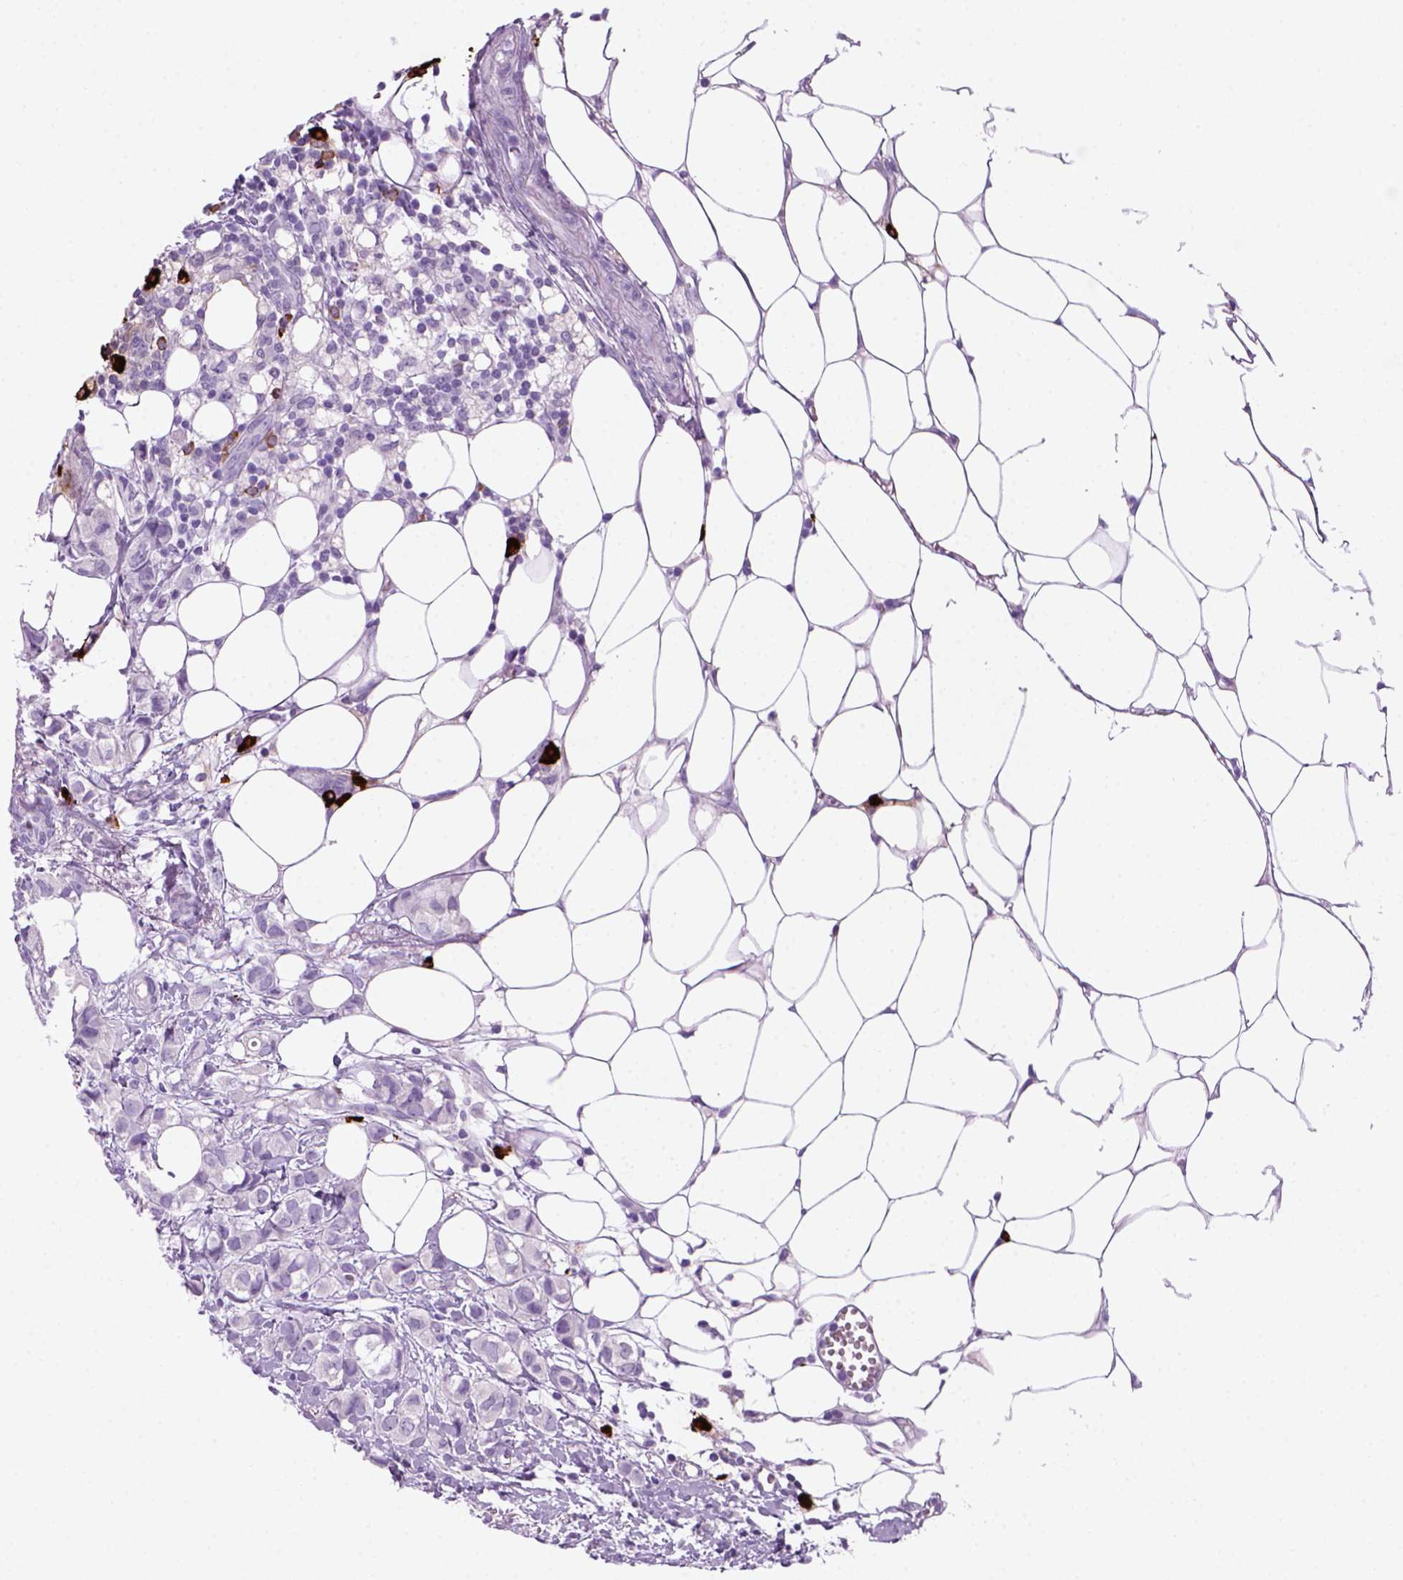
{"staining": {"intensity": "negative", "quantity": "none", "location": "none"}, "tissue": "breast cancer", "cell_type": "Tumor cells", "image_type": "cancer", "snomed": [{"axis": "morphology", "description": "Duct carcinoma"}, {"axis": "topography", "description": "Breast"}], "caption": "Photomicrograph shows no protein positivity in tumor cells of breast cancer (invasive ductal carcinoma) tissue.", "gene": "MZB1", "patient": {"sex": "female", "age": 85}}